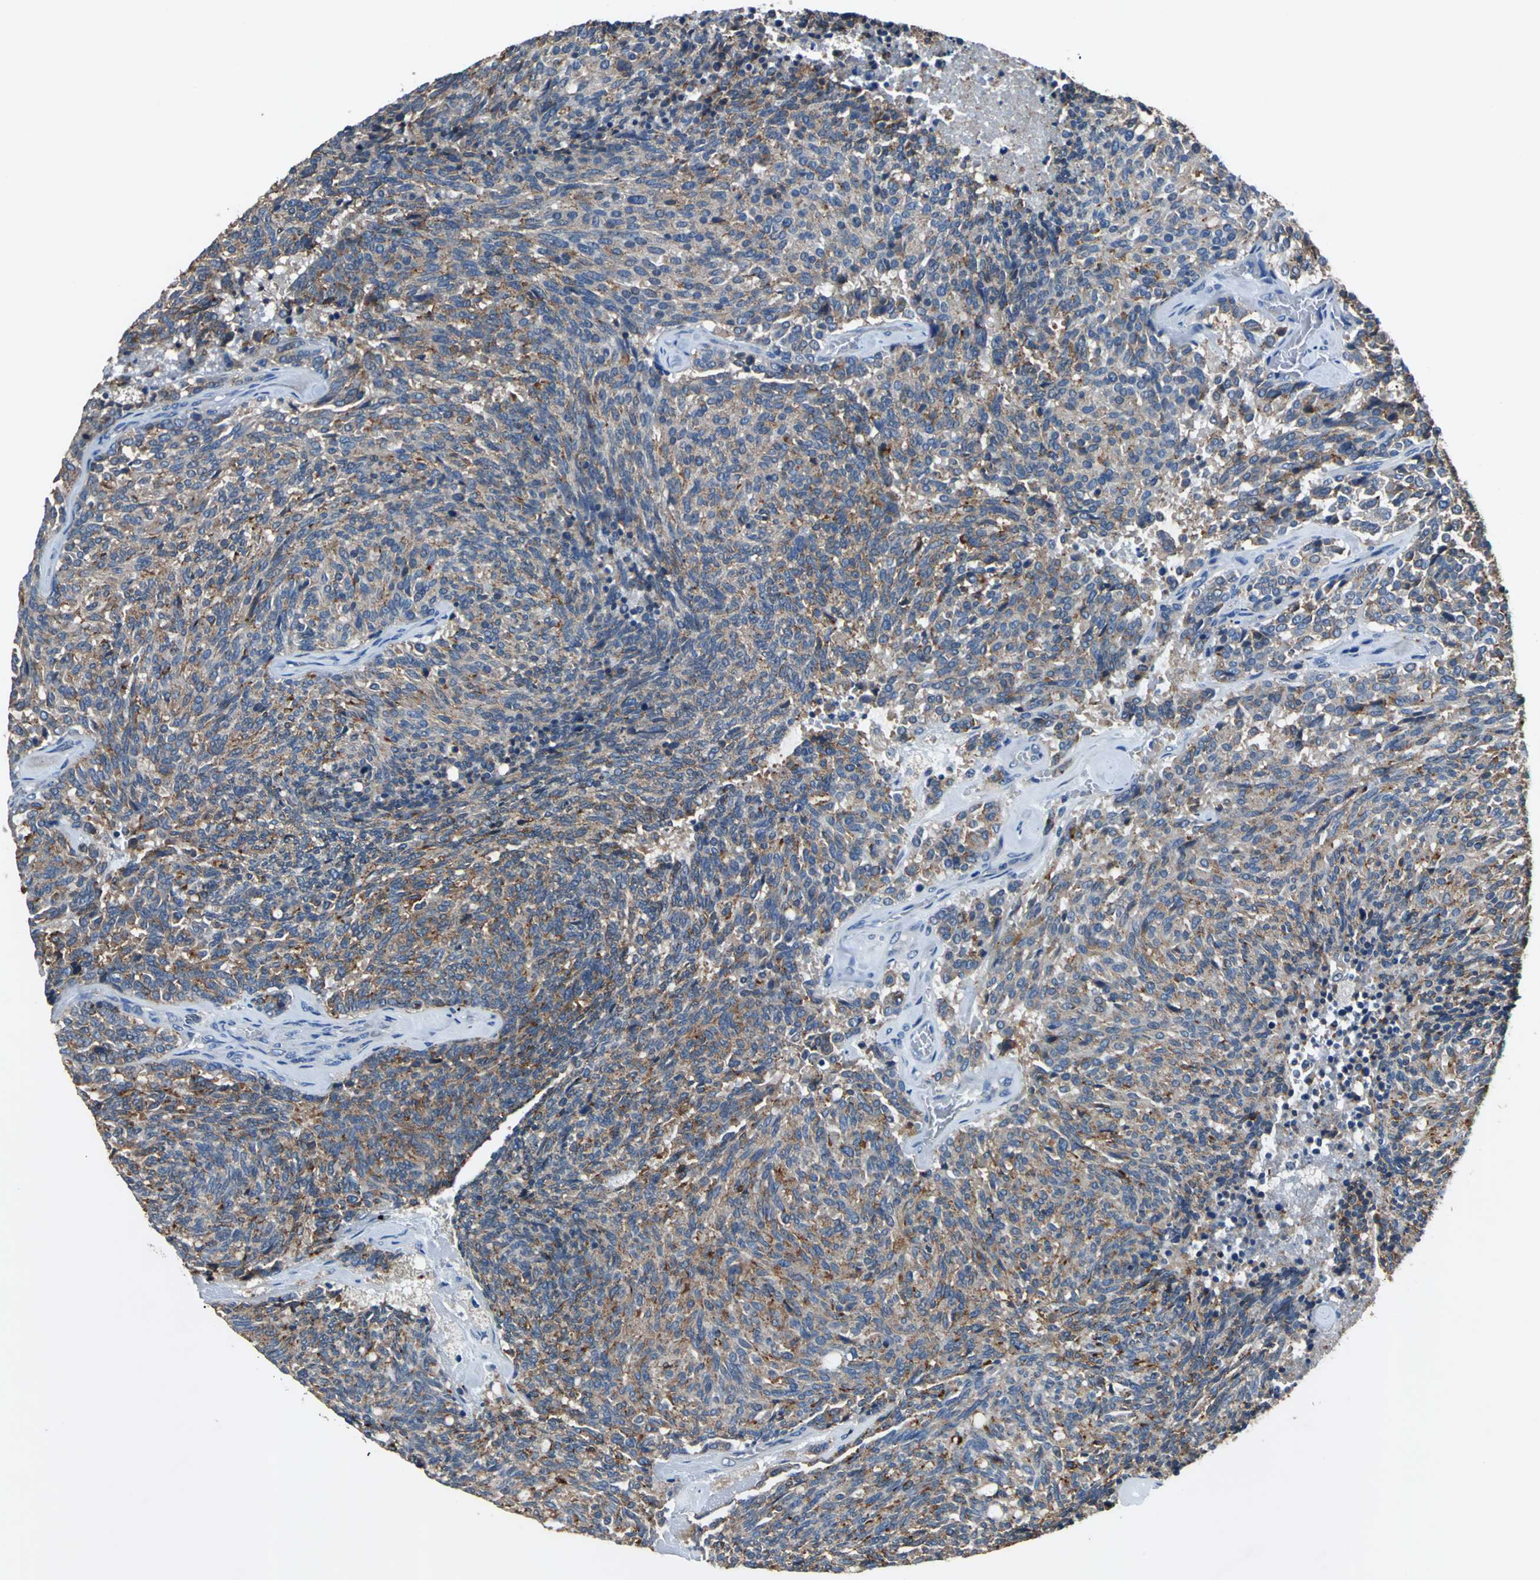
{"staining": {"intensity": "moderate", "quantity": ">75%", "location": "cytoplasmic/membranous"}, "tissue": "carcinoid", "cell_type": "Tumor cells", "image_type": "cancer", "snomed": [{"axis": "morphology", "description": "Carcinoid, malignant, NOS"}, {"axis": "topography", "description": "Pancreas"}], "caption": "Immunohistochemical staining of carcinoid demonstrates moderate cytoplasmic/membranous protein expression in about >75% of tumor cells.", "gene": "PRKCA", "patient": {"sex": "female", "age": 54}}